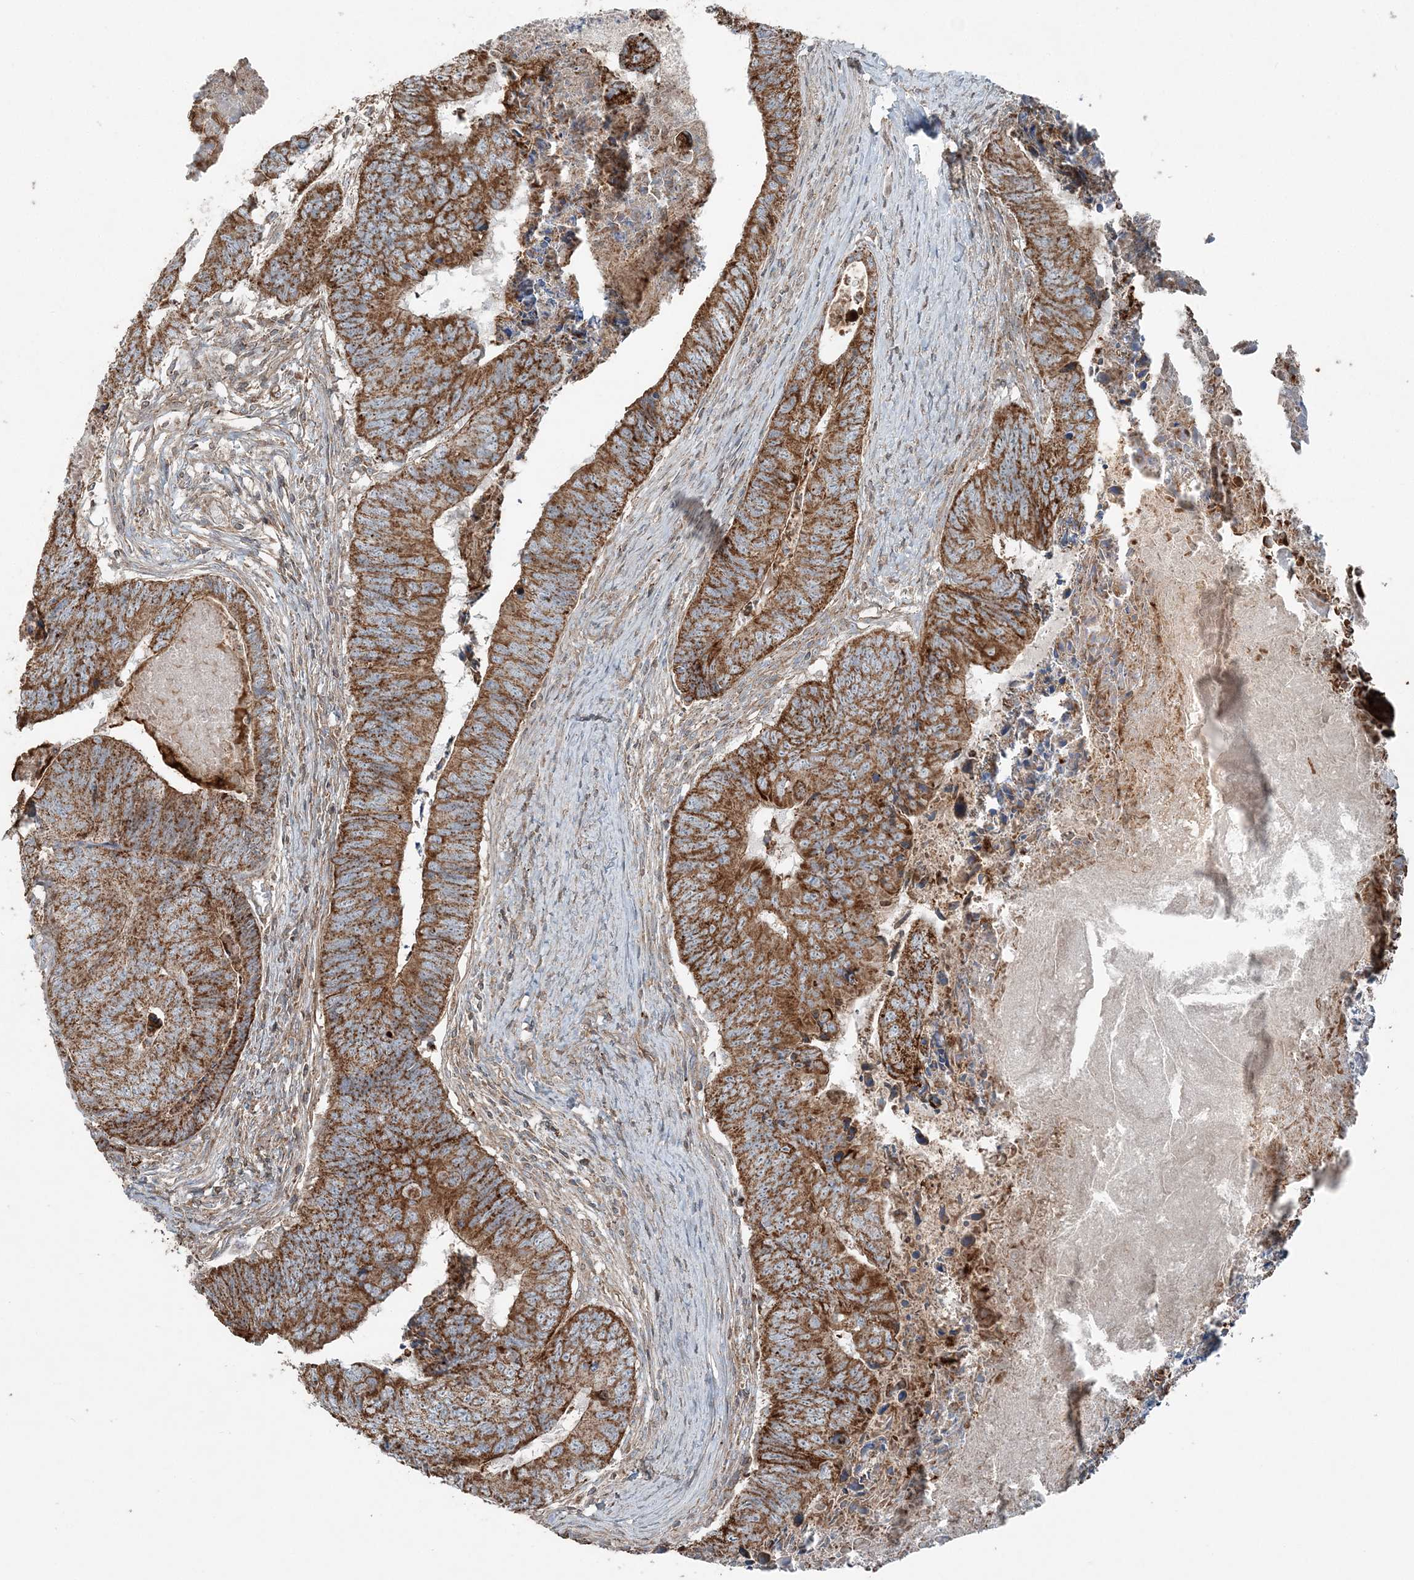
{"staining": {"intensity": "moderate", "quantity": ">75%", "location": "cytoplasmic/membranous"}, "tissue": "colorectal cancer", "cell_type": "Tumor cells", "image_type": "cancer", "snomed": [{"axis": "morphology", "description": "Adenocarcinoma, NOS"}, {"axis": "topography", "description": "Colon"}], "caption": "There is medium levels of moderate cytoplasmic/membranous positivity in tumor cells of colorectal adenocarcinoma, as demonstrated by immunohistochemical staining (brown color).", "gene": "KY", "patient": {"sex": "female", "age": 67}}